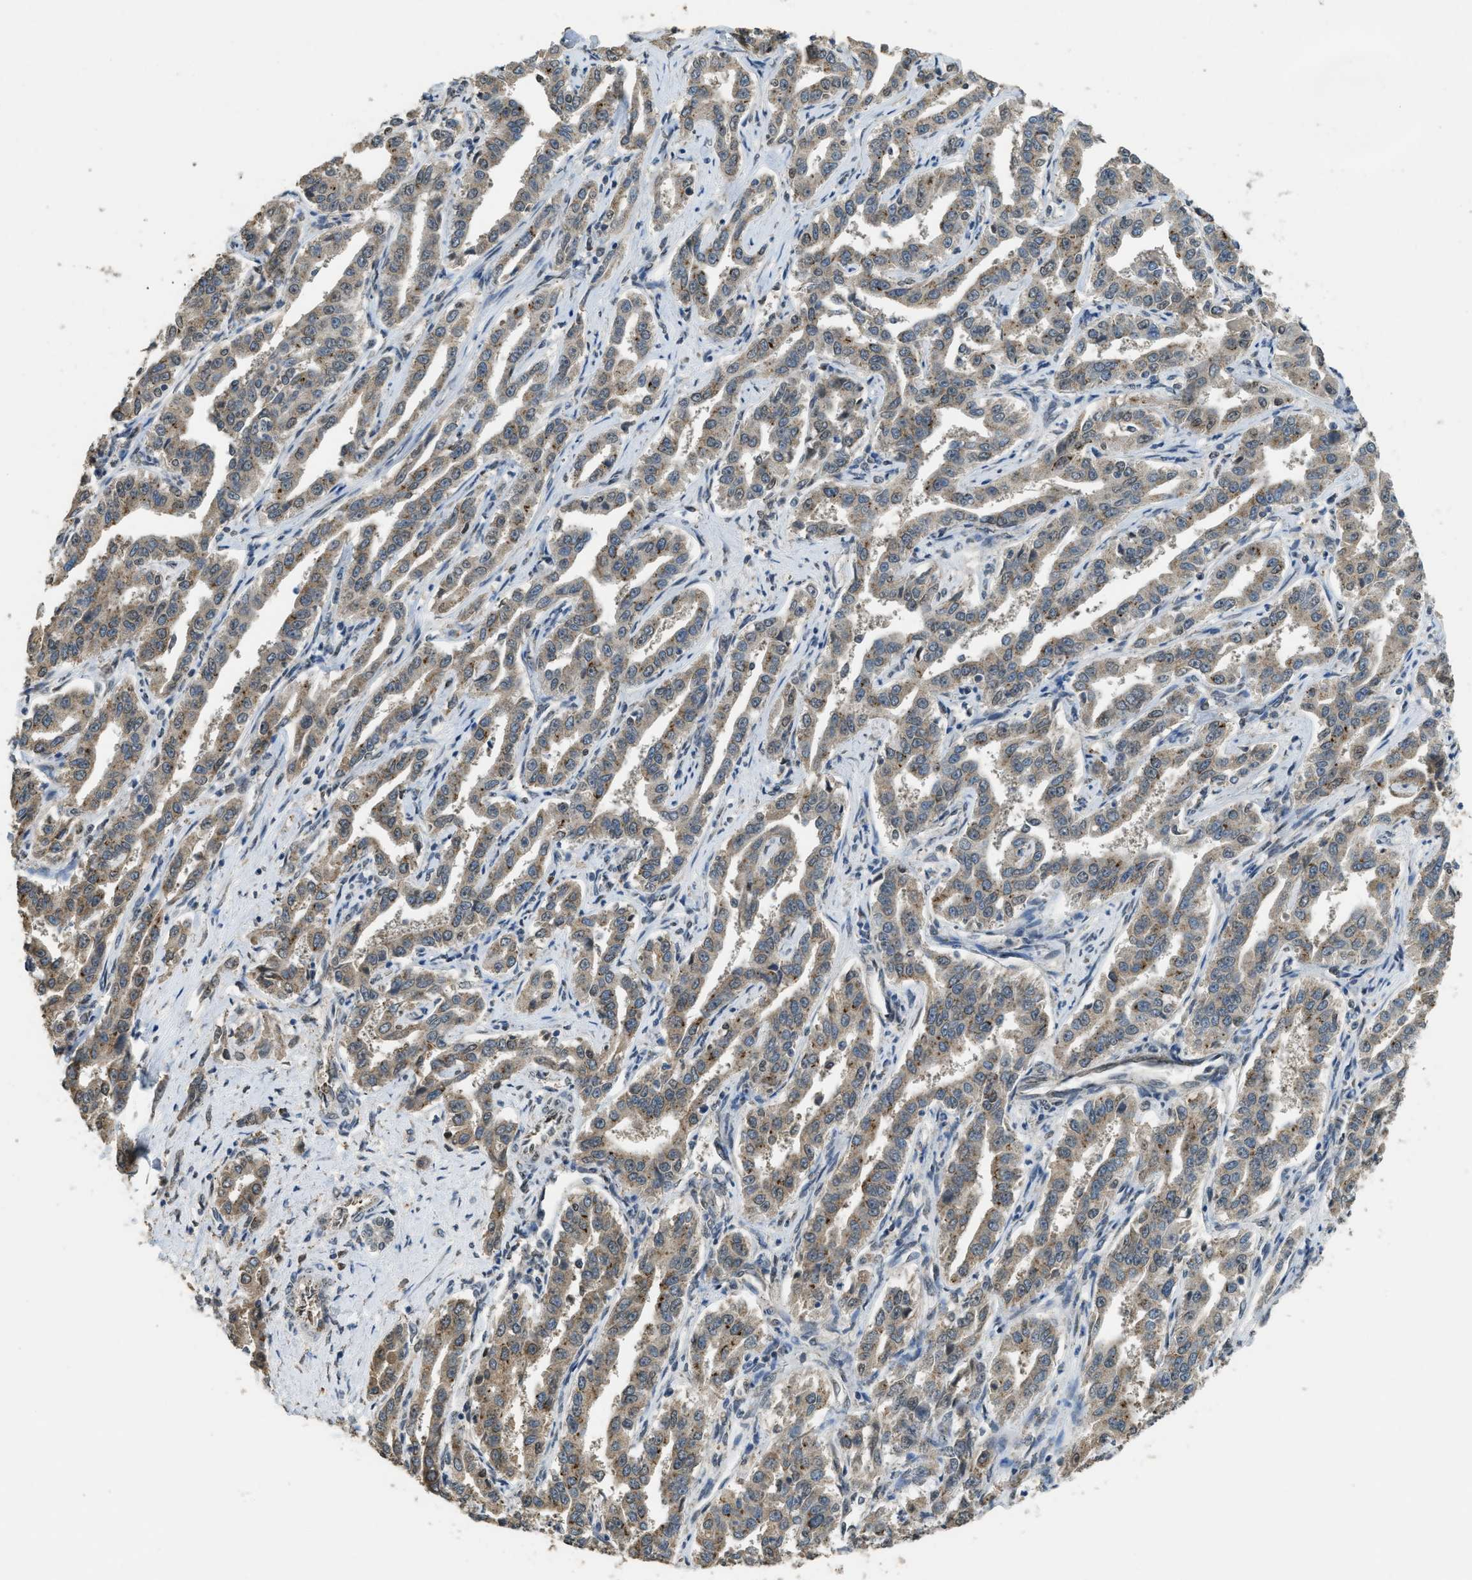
{"staining": {"intensity": "moderate", "quantity": ">75%", "location": "cytoplasmic/membranous"}, "tissue": "liver cancer", "cell_type": "Tumor cells", "image_type": "cancer", "snomed": [{"axis": "morphology", "description": "Cholangiocarcinoma"}, {"axis": "topography", "description": "Liver"}], "caption": "An image of liver cancer stained for a protein reveals moderate cytoplasmic/membranous brown staining in tumor cells. The staining was performed using DAB, with brown indicating positive protein expression. Nuclei are stained blue with hematoxylin.", "gene": "IPO7", "patient": {"sex": "male", "age": 59}}